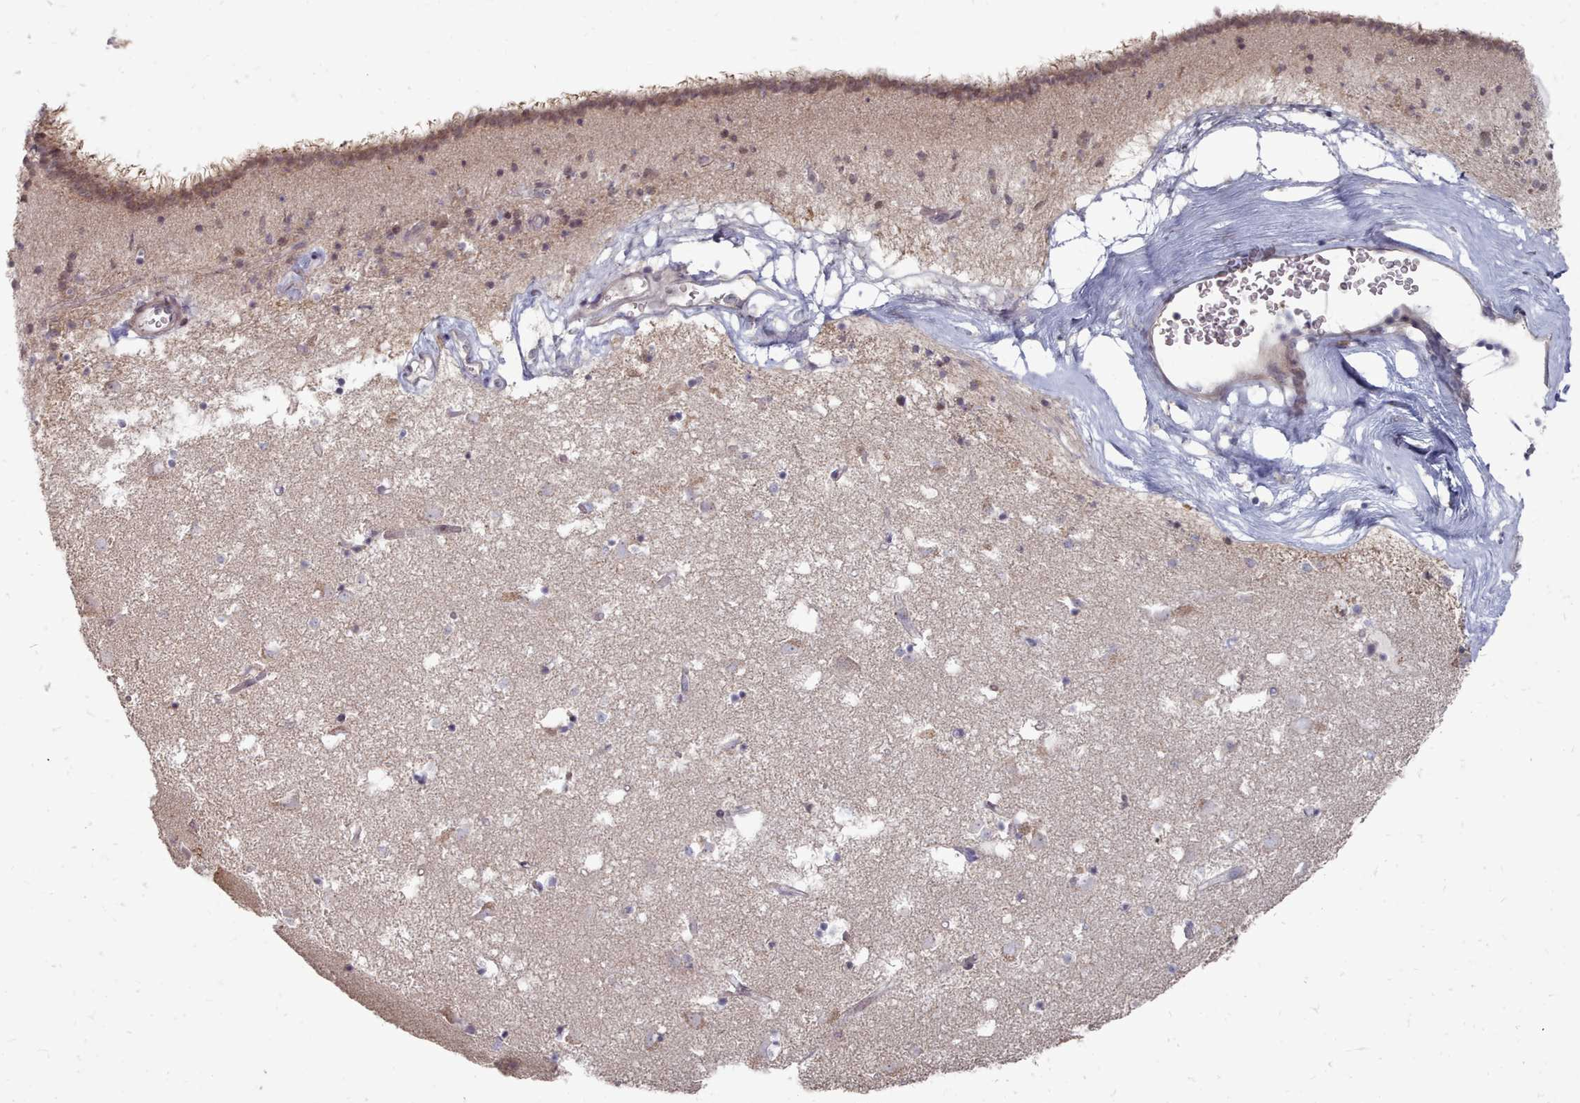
{"staining": {"intensity": "negative", "quantity": "none", "location": "none"}, "tissue": "caudate", "cell_type": "Glial cells", "image_type": "normal", "snomed": [{"axis": "morphology", "description": "Normal tissue, NOS"}, {"axis": "topography", "description": "Lateral ventricle wall"}], "caption": "High power microscopy micrograph of an immunohistochemistry (IHC) image of unremarkable caudate, revealing no significant staining in glial cells. (DAB (3,3'-diaminobenzidine) immunohistochemistry, high magnification).", "gene": "ACKR3", "patient": {"sex": "male", "age": 58}}